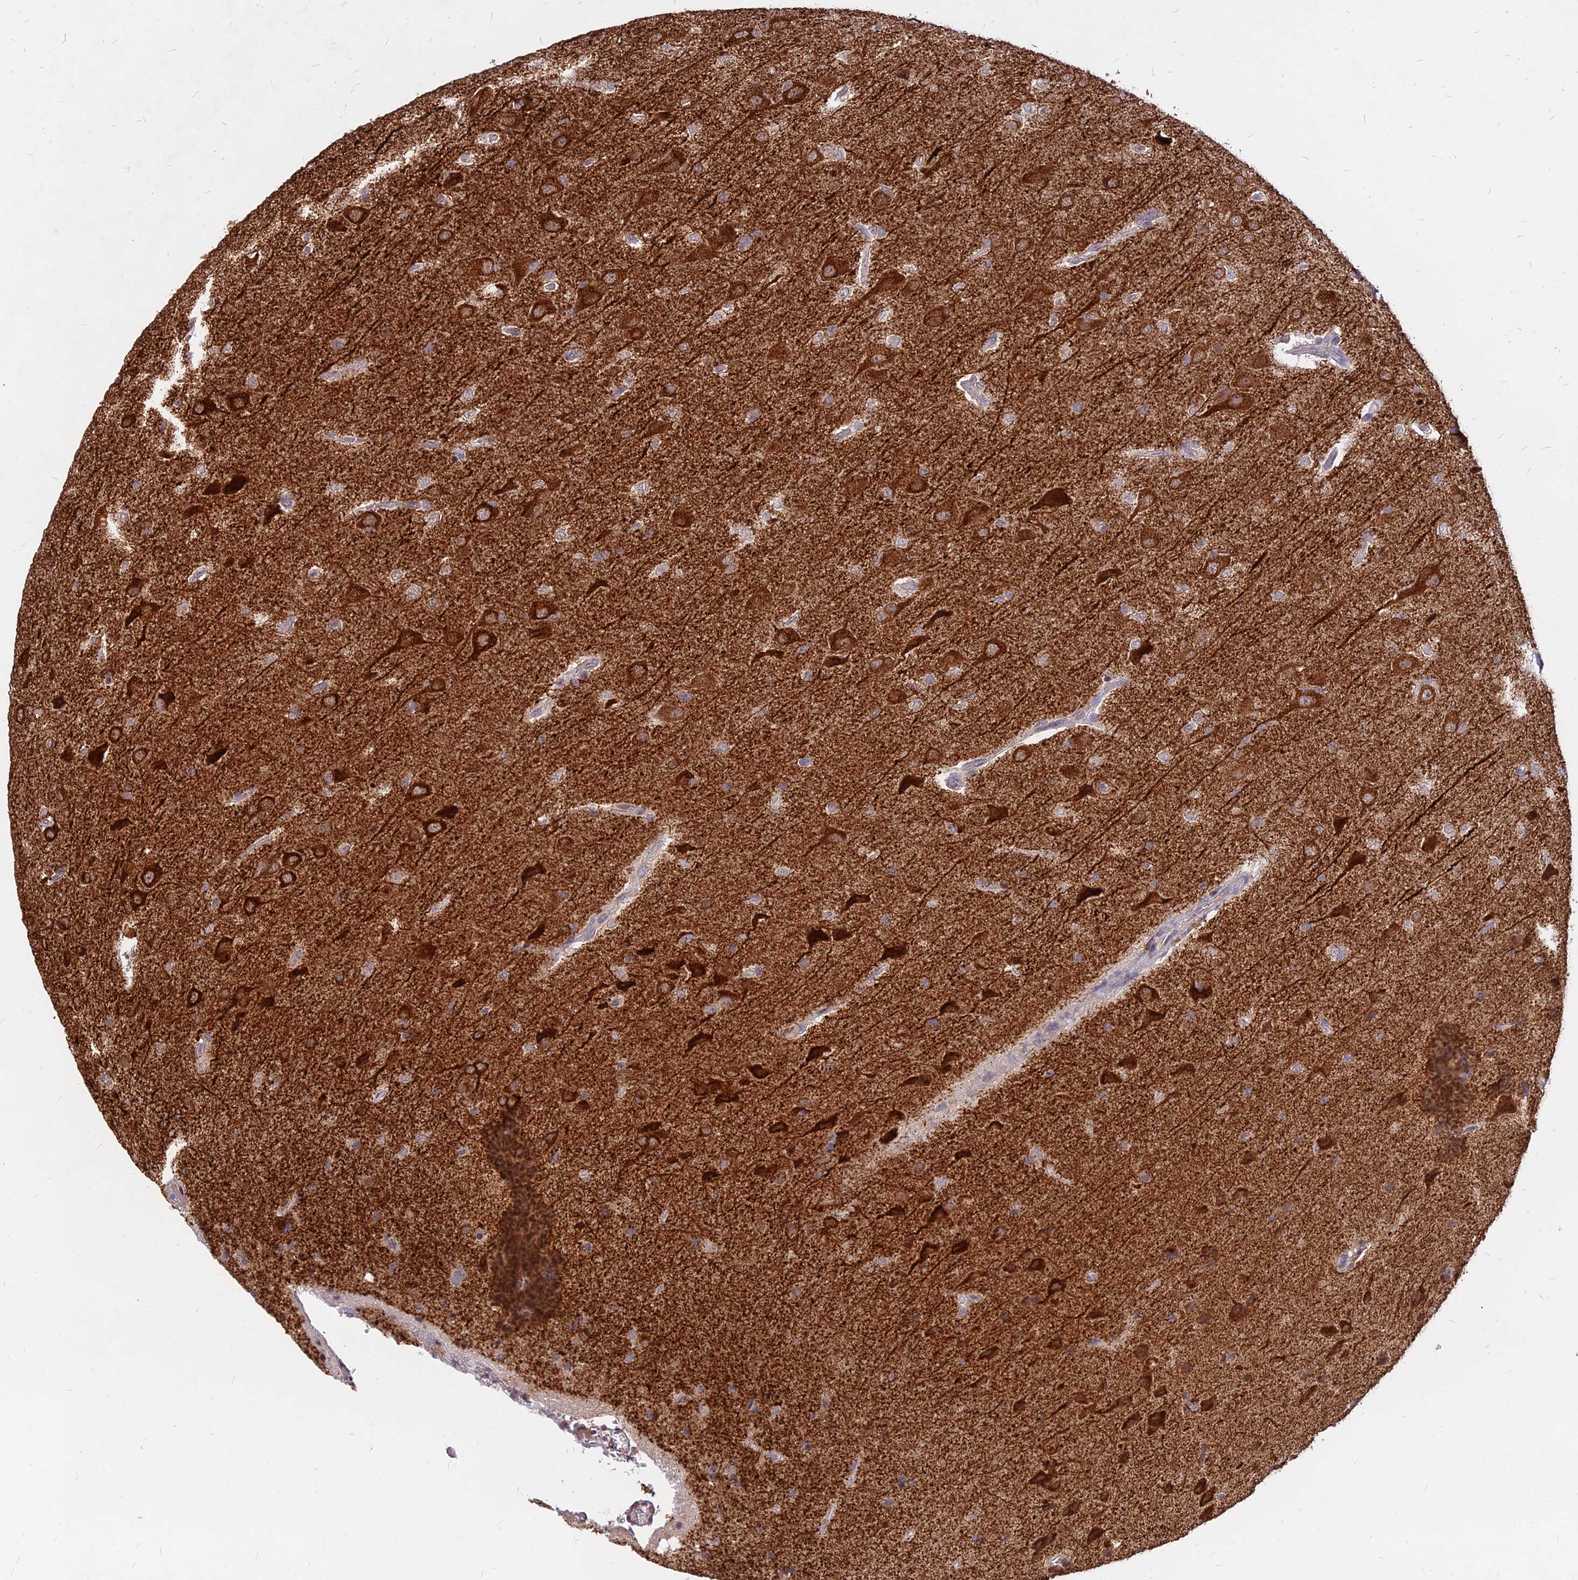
{"staining": {"intensity": "strong", "quantity": "25%-75%", "location": "cytoplasmic/membranous"}, "tissue": "glioma", "cell_type": "Tumor cells", "image_type": "cancer", "snomed": [{"axis": "morphology", "description": "Glioma, malignant, Low grade"}, {"axis": "topography", "description": "Brain"}], "caption": "The photomicrograph exhibits staining of glioma, revealing strong cytoplasmic/membranous protein expression (brown color) within tumor cells. (brown staining indicates protein expression, while blue staining denotes nuclei).", "gene": "C11orf68", "patient": {"sex": "male", "age": 66}}